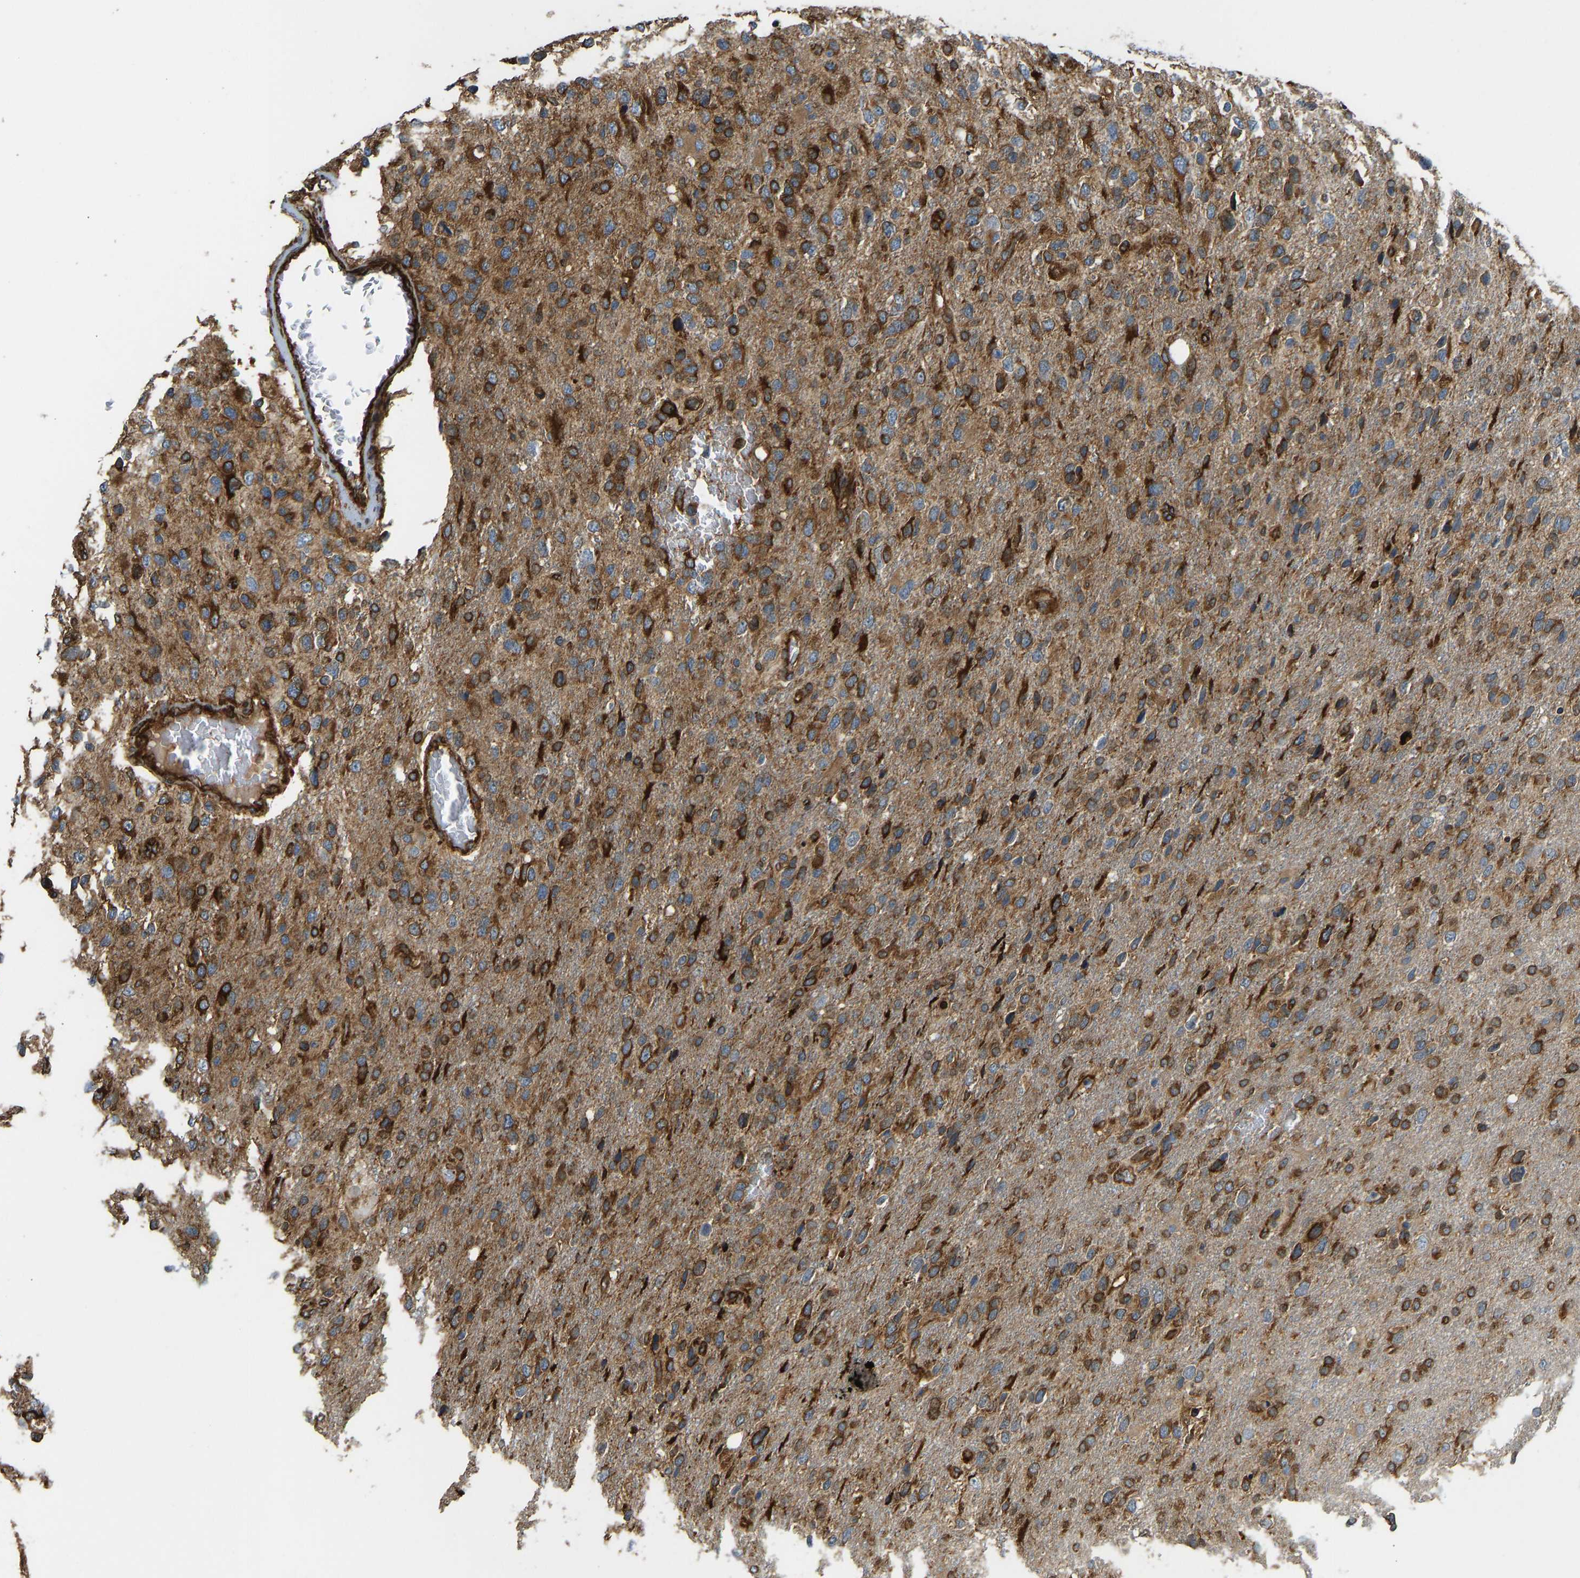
{"staining": {"intensity": "strong", "quantity": ">75%", "location": "cytoplasmic/membranous"}, "tissue": "glioma", "cell_type": "Tumor cells", "image_type": "cancer", "snomed": [{"axis": "morphology", "description": "Glioma, malignant, High grade"}, {"axis": "topography", "description": "Brain"}], "caption": "Immunohistochemical staining of malignant glioma (high-grade) demonstrates high levels of strong cytoplasmic/membranous protein staining in approximately >75% of tumor cells. (Brightfield microscopy of DAB IHC at high magnification).", "gene": "BEX3", "patient": {"sex": "female", "age": 58}}